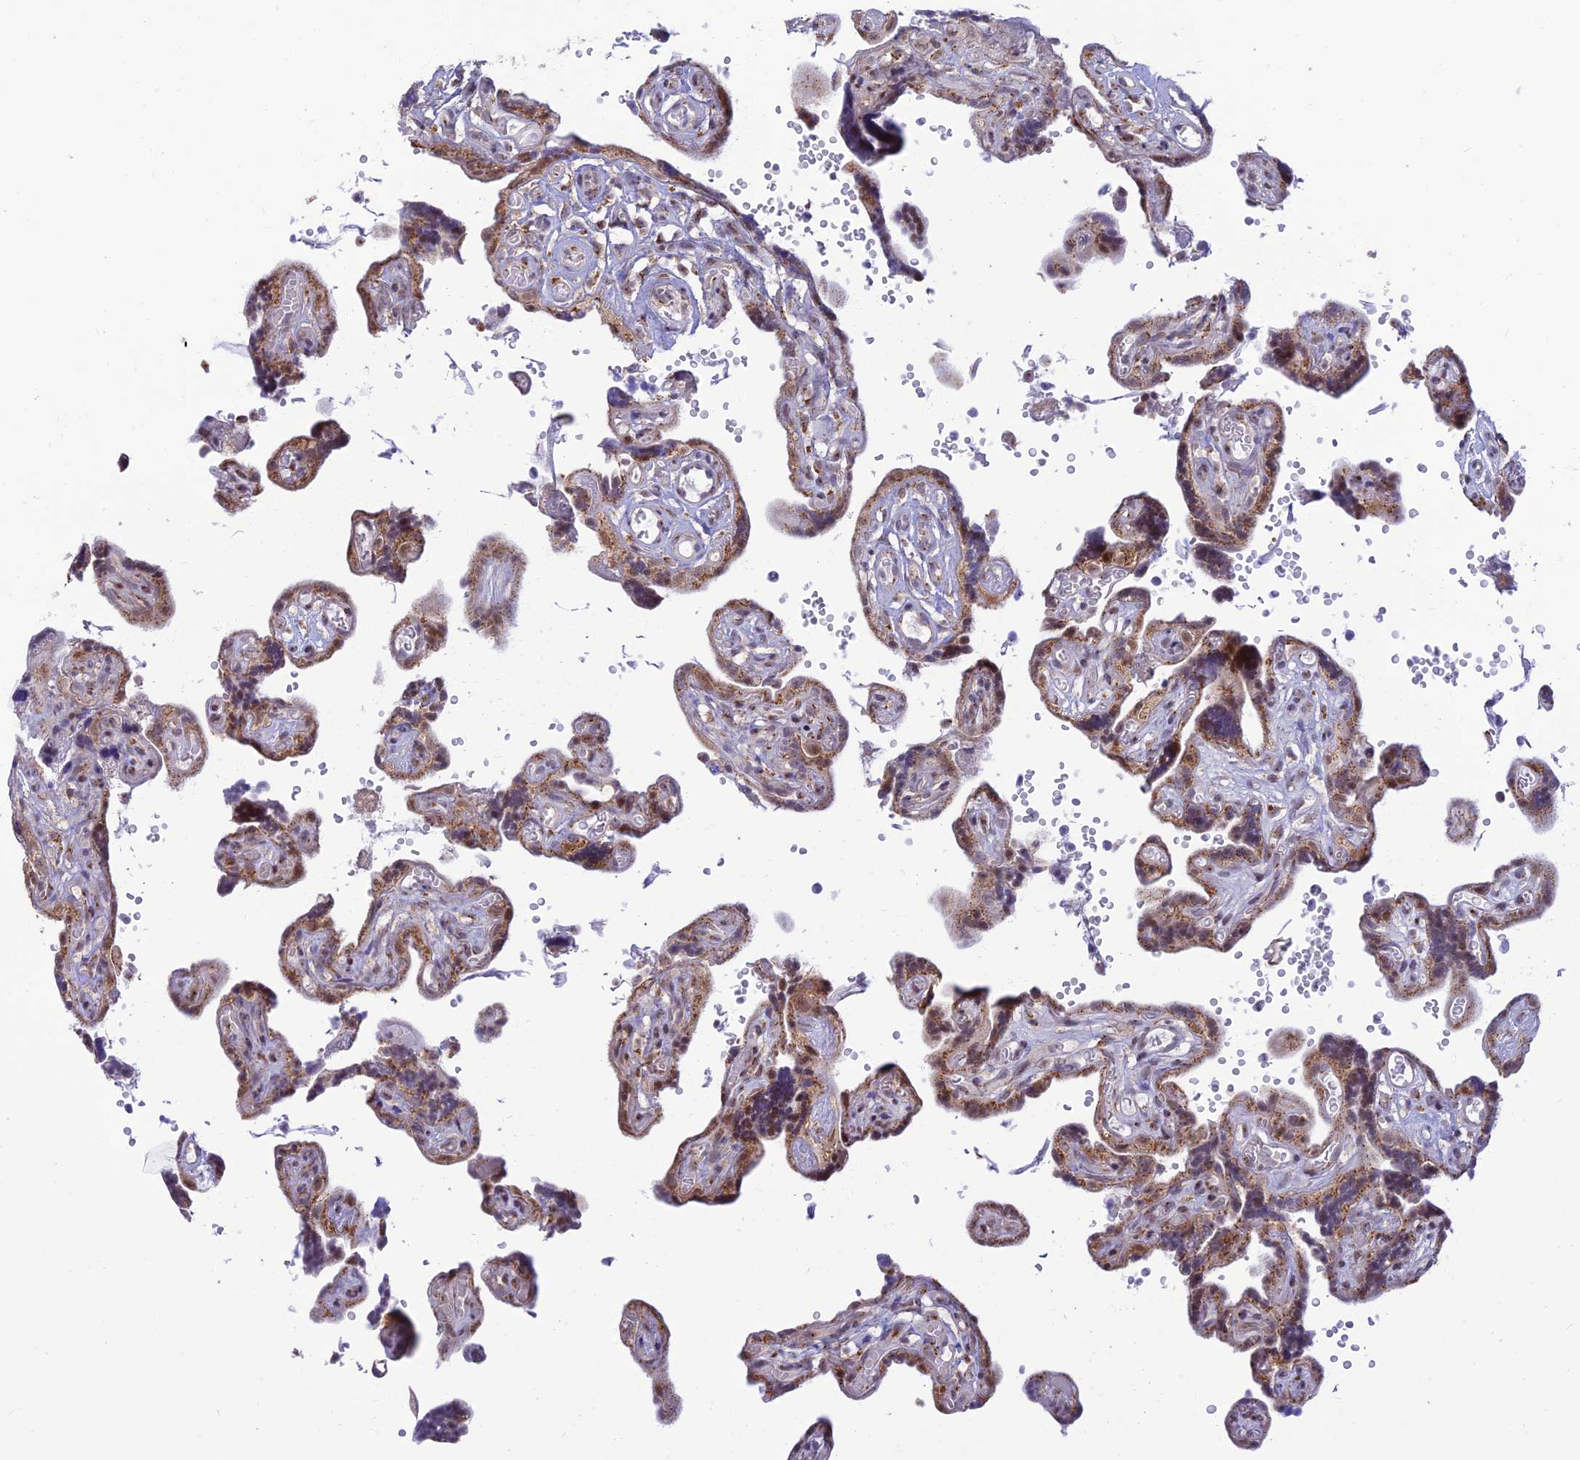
{"staining": {"intensity": "moderate", "quantity": ">75%", "location": "cytoplasmic/membranous"}, "tissue": "placenta", "cell_type": "Decidual cells", "image_type": "normal", "snomed": [{"axis": "morphology", "description": "Normal tissue, NOS"}, {"axis": "topography", "description": "Placenta"}], "caption": "Brown immunohistochemical staining in normal placenta shows moderate cytoplasmic/membranous staining in approximately >75% of decidual cells.", "gene": "GOLGA3", "patient": {"sex": "female", "age": 30}}